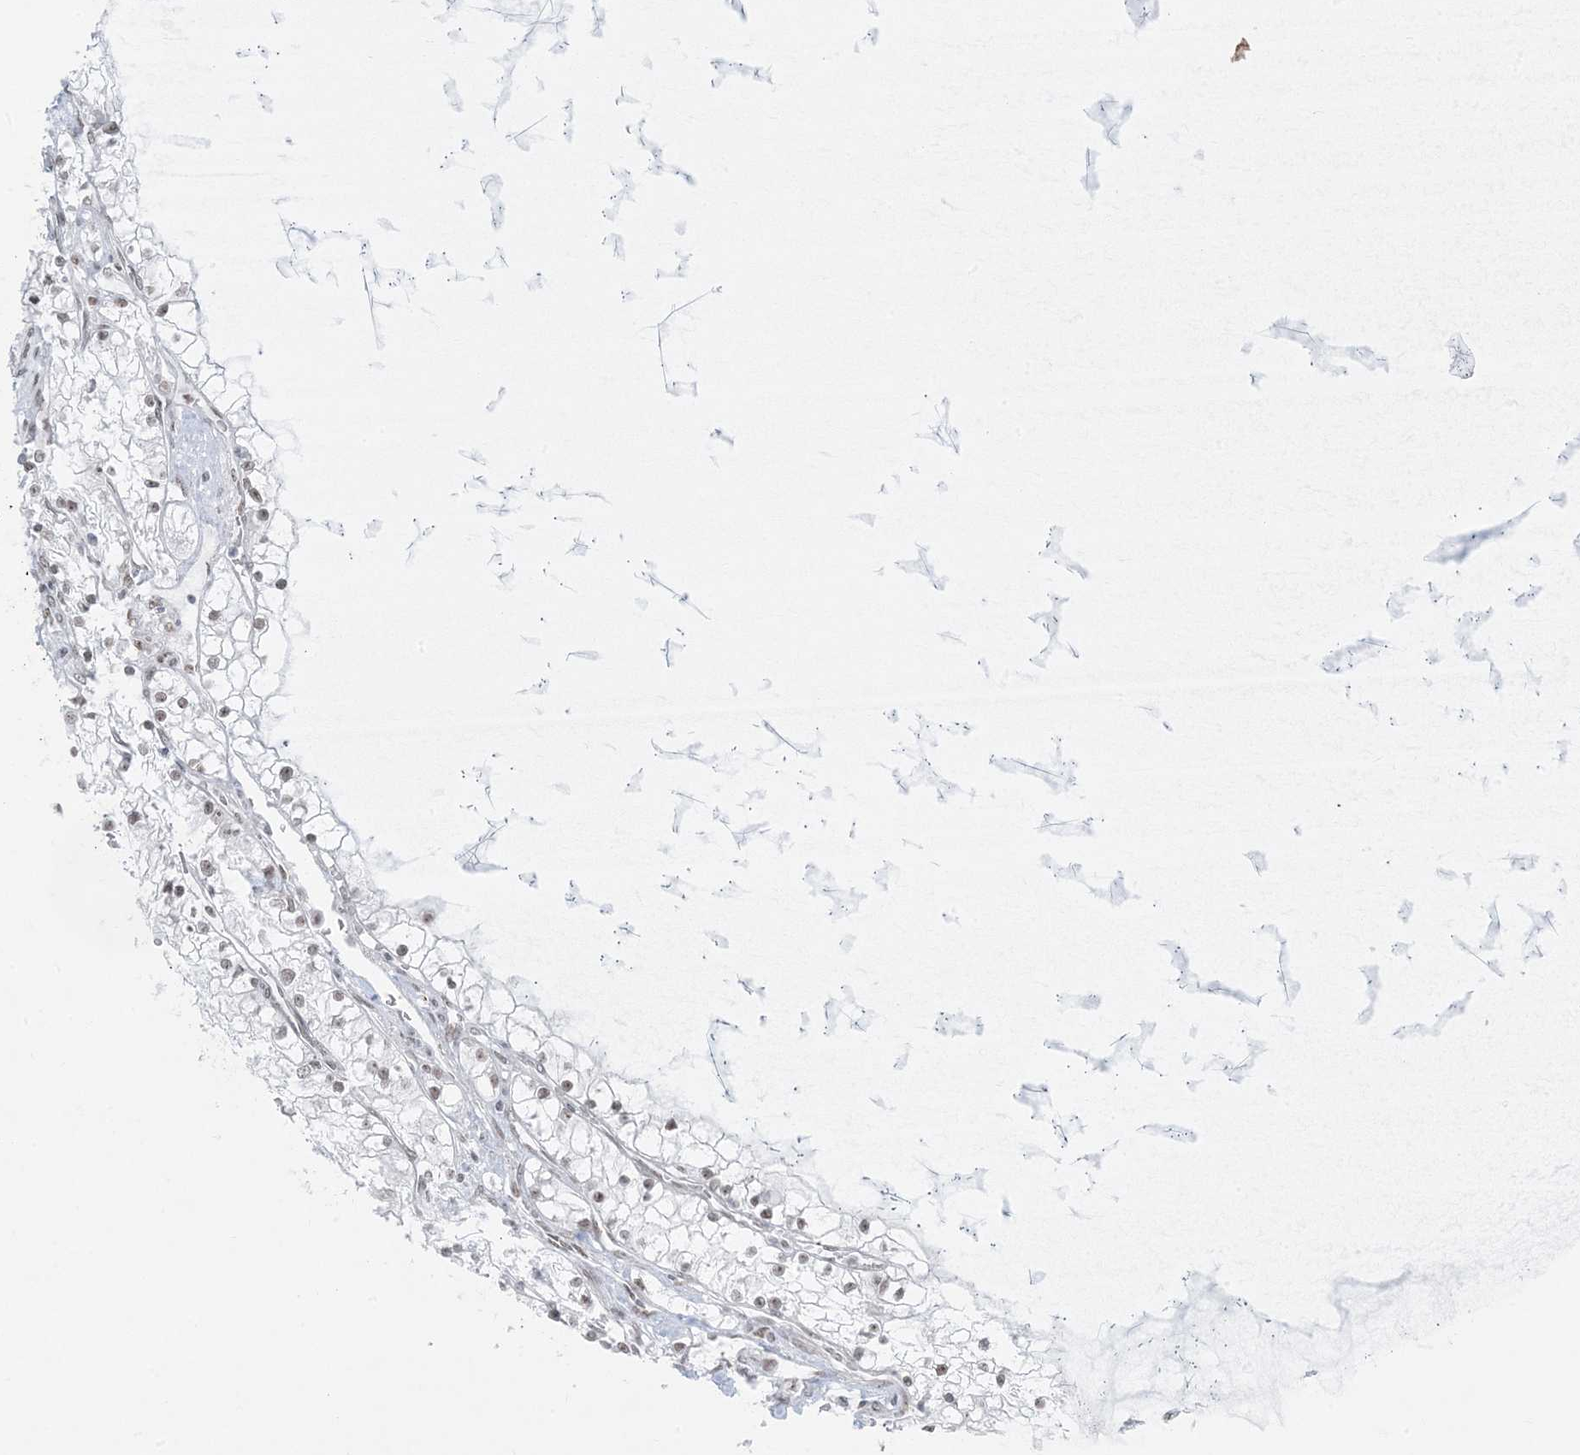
{"staining": {"intensity": "weak", "quantity": "<25%", "location": "nuclear"}, "tissue": "renal cancer", "cell_type": "Tumor cells", "image_type": "cancer", "snomed": [{"axis": "morphology", "description": "Normal tissue, NOS"}, {"axis": "morphology", "description": "Adenocarcinoma, NOS"}, {"axis": "topography", "description": "Kidney"}], "caption": "High power microscopy histopathology image of an immunohistochemistry (IHC) histopathology image of adenocarcinoma (renal), revealing no significant positivity in tumor cells. (DAB immunohistochemistry (IHC), high magnification).", "gene": "ZNF787", "patient": {"sex": "male", "age": 68}}